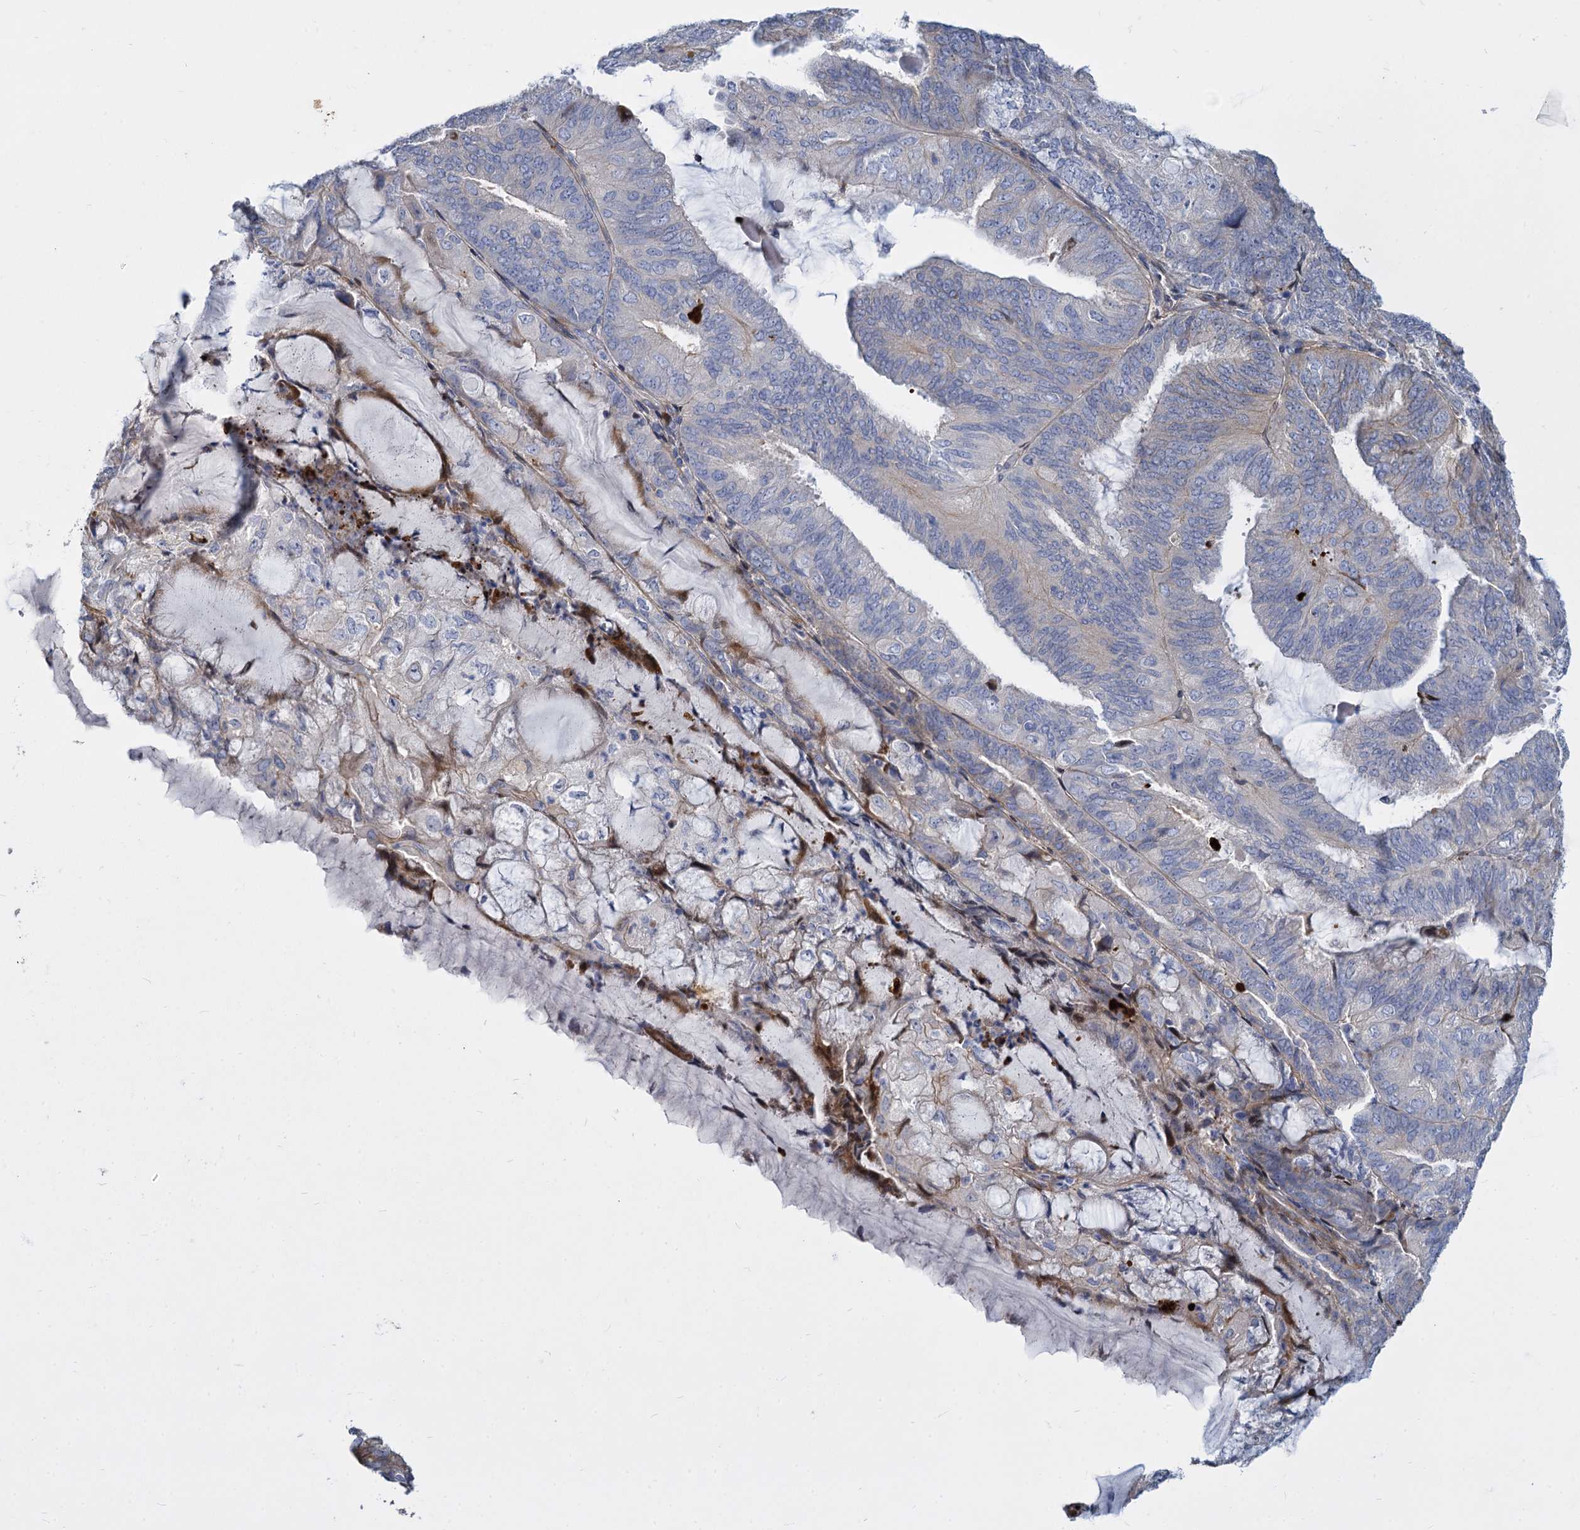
{"staining": {"intensity": "negative", "quantity": "none", "location": "none"}, "tissue": "endometrial cancer", "cell_type": "Tumor cells", "image_type": "cancer", "snomed": [{"axis": "morphology", "description": "Adenocarcinoma, NOS"}, {"axis": "topography", "description": "Endometrium"}], "caption": "Immunohistochemical staining of adenocarcinoma (endometrial) exhibits no significant positivity in tumor cells.", "gene": "TRIM77", "patient": {"sex": "female", "age": 81}}